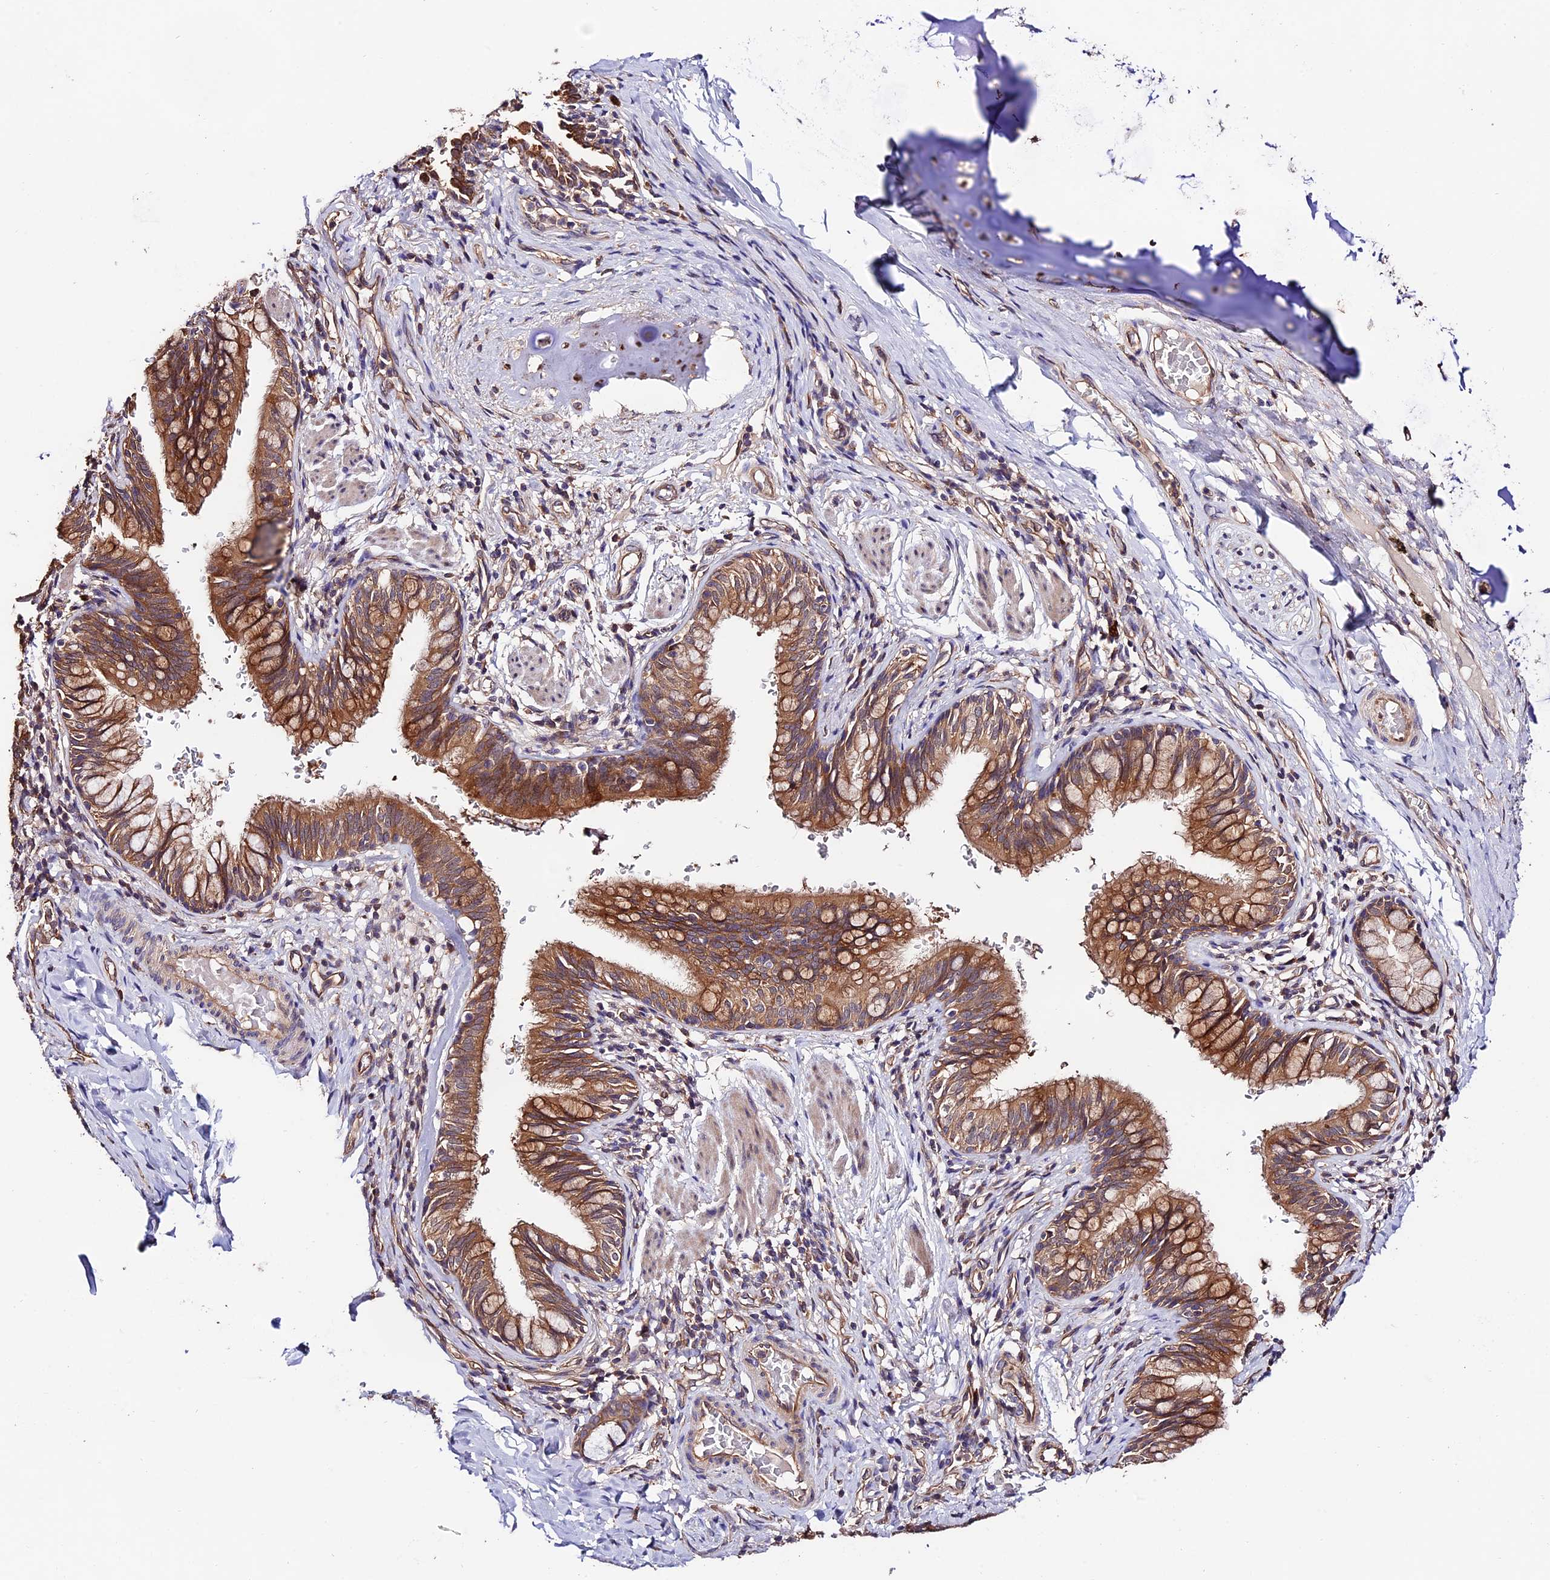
{"staining": {"intensity": "moderate", "quantity": ">75%", "location": "cytoplasmic/membranous"}, "tissue": "bronchus", "cell_type": "Respiratory epithelial cells", "image_type": "normal", "snomed": [{"axis": "morphology", "description": "Normal tissue, NOS"}, {"axis": "topography", "description": "Cartilage tissue"}, {"axis": "topography", "description": "Bronchus"}], "caption": "Moderate cytoplasmic/membranous protein positivity is identified in approximately >75% of respiratory epithelial cells in bronchus.", "gene": "CES3", "patient": {"sex": "female", "age": 36}}